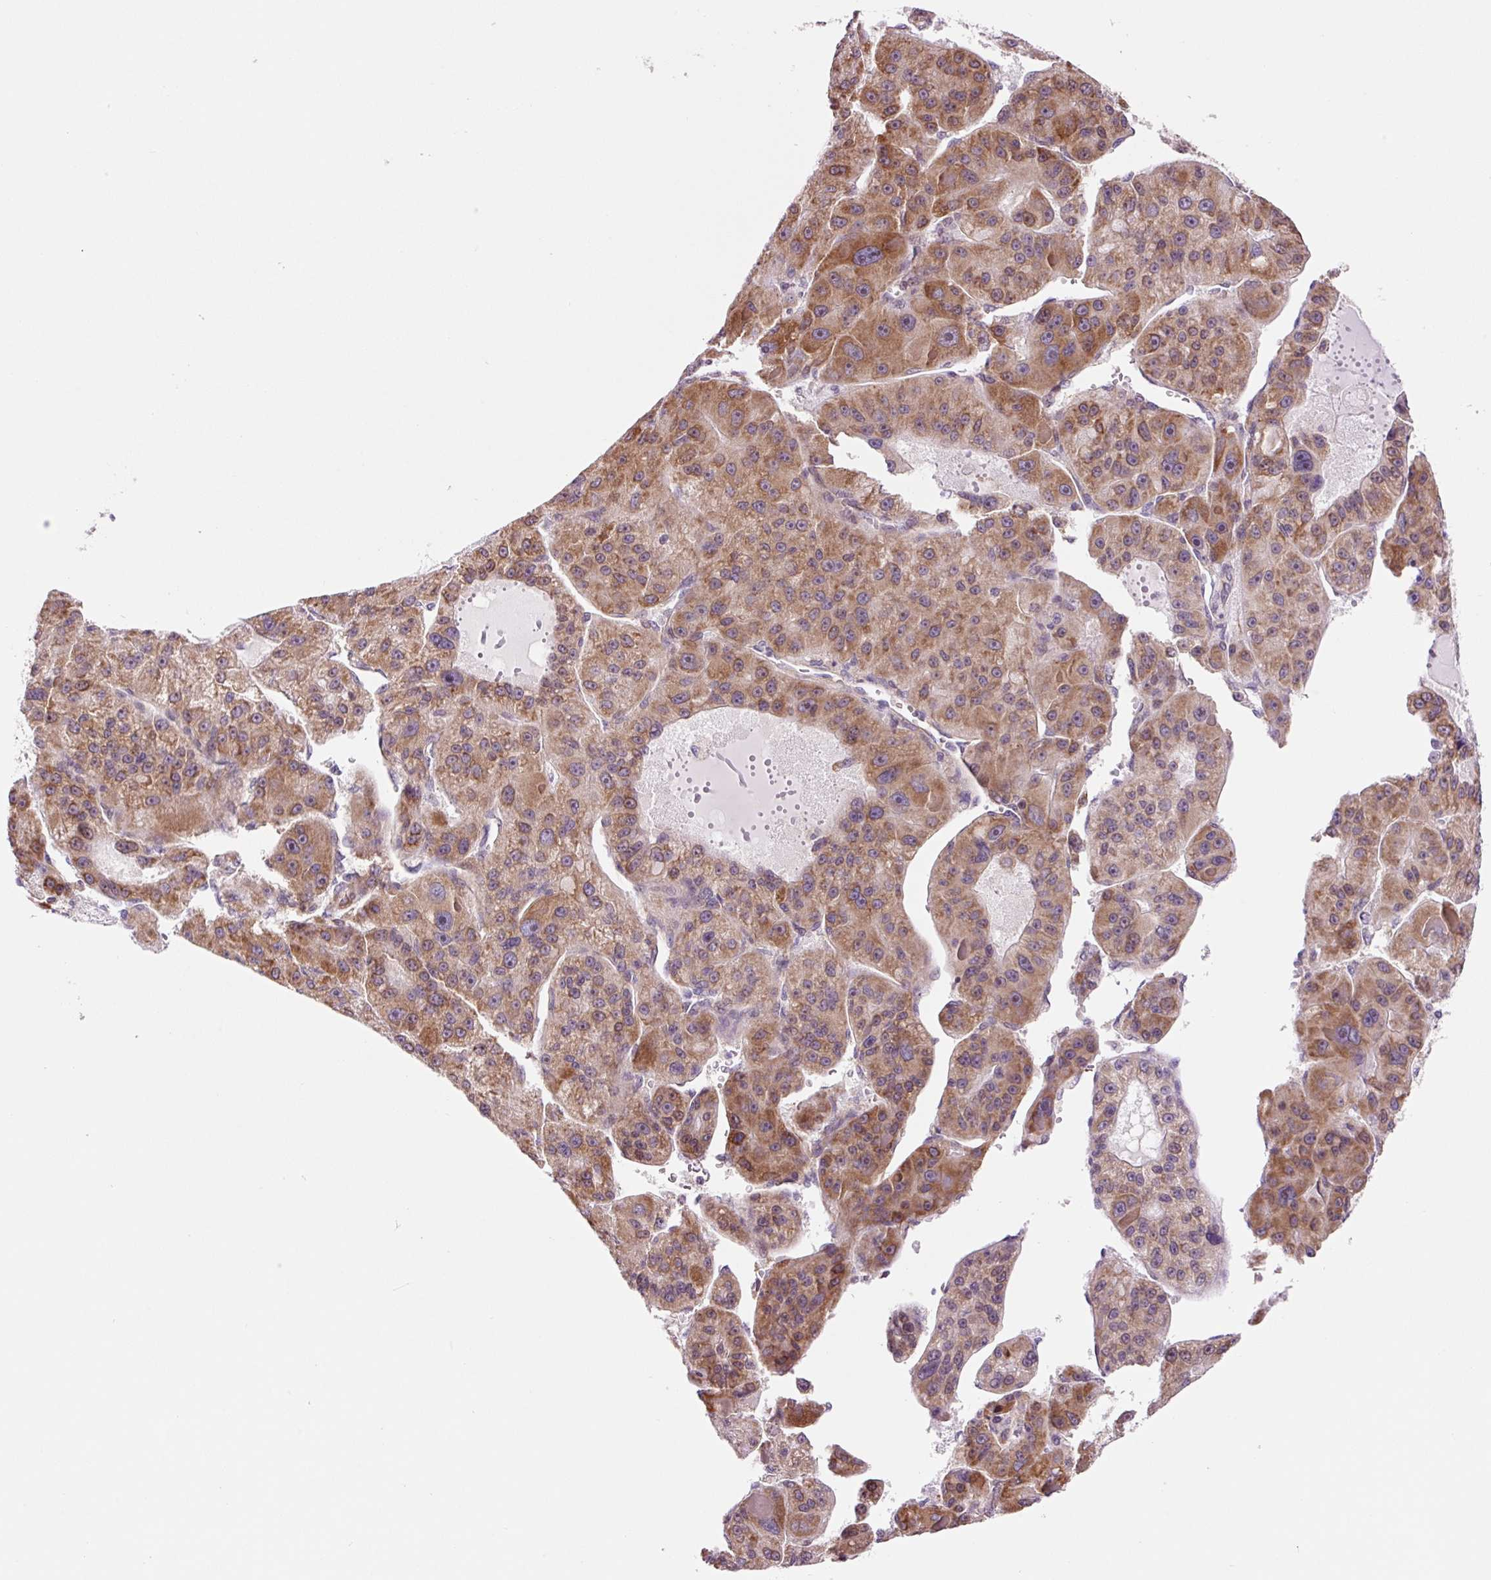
{"staining": {"intensity": "moderate", "quantity": ">75%", "location": "cytoplasmic/membranous"}, "tissue": "liver cancer", "cell_type": "Tumor cells", "image_type": "cancer", "snomed": [{"axis": "morphology", "description": "Carcinoma, Hepatocellular, NOS"}, {"axis": "topography", "description": "Liver"}], "caption": "DAB (3,3'-diaminobenzidine) immunohistochemical staining of human hepatocellular carcinoma (liver) shows moderate cytoplasmic/membranous protein expression in about >75% of tumor cells.", "gene": "RPL41", "patient": {"sex": "male", "age": 76}}